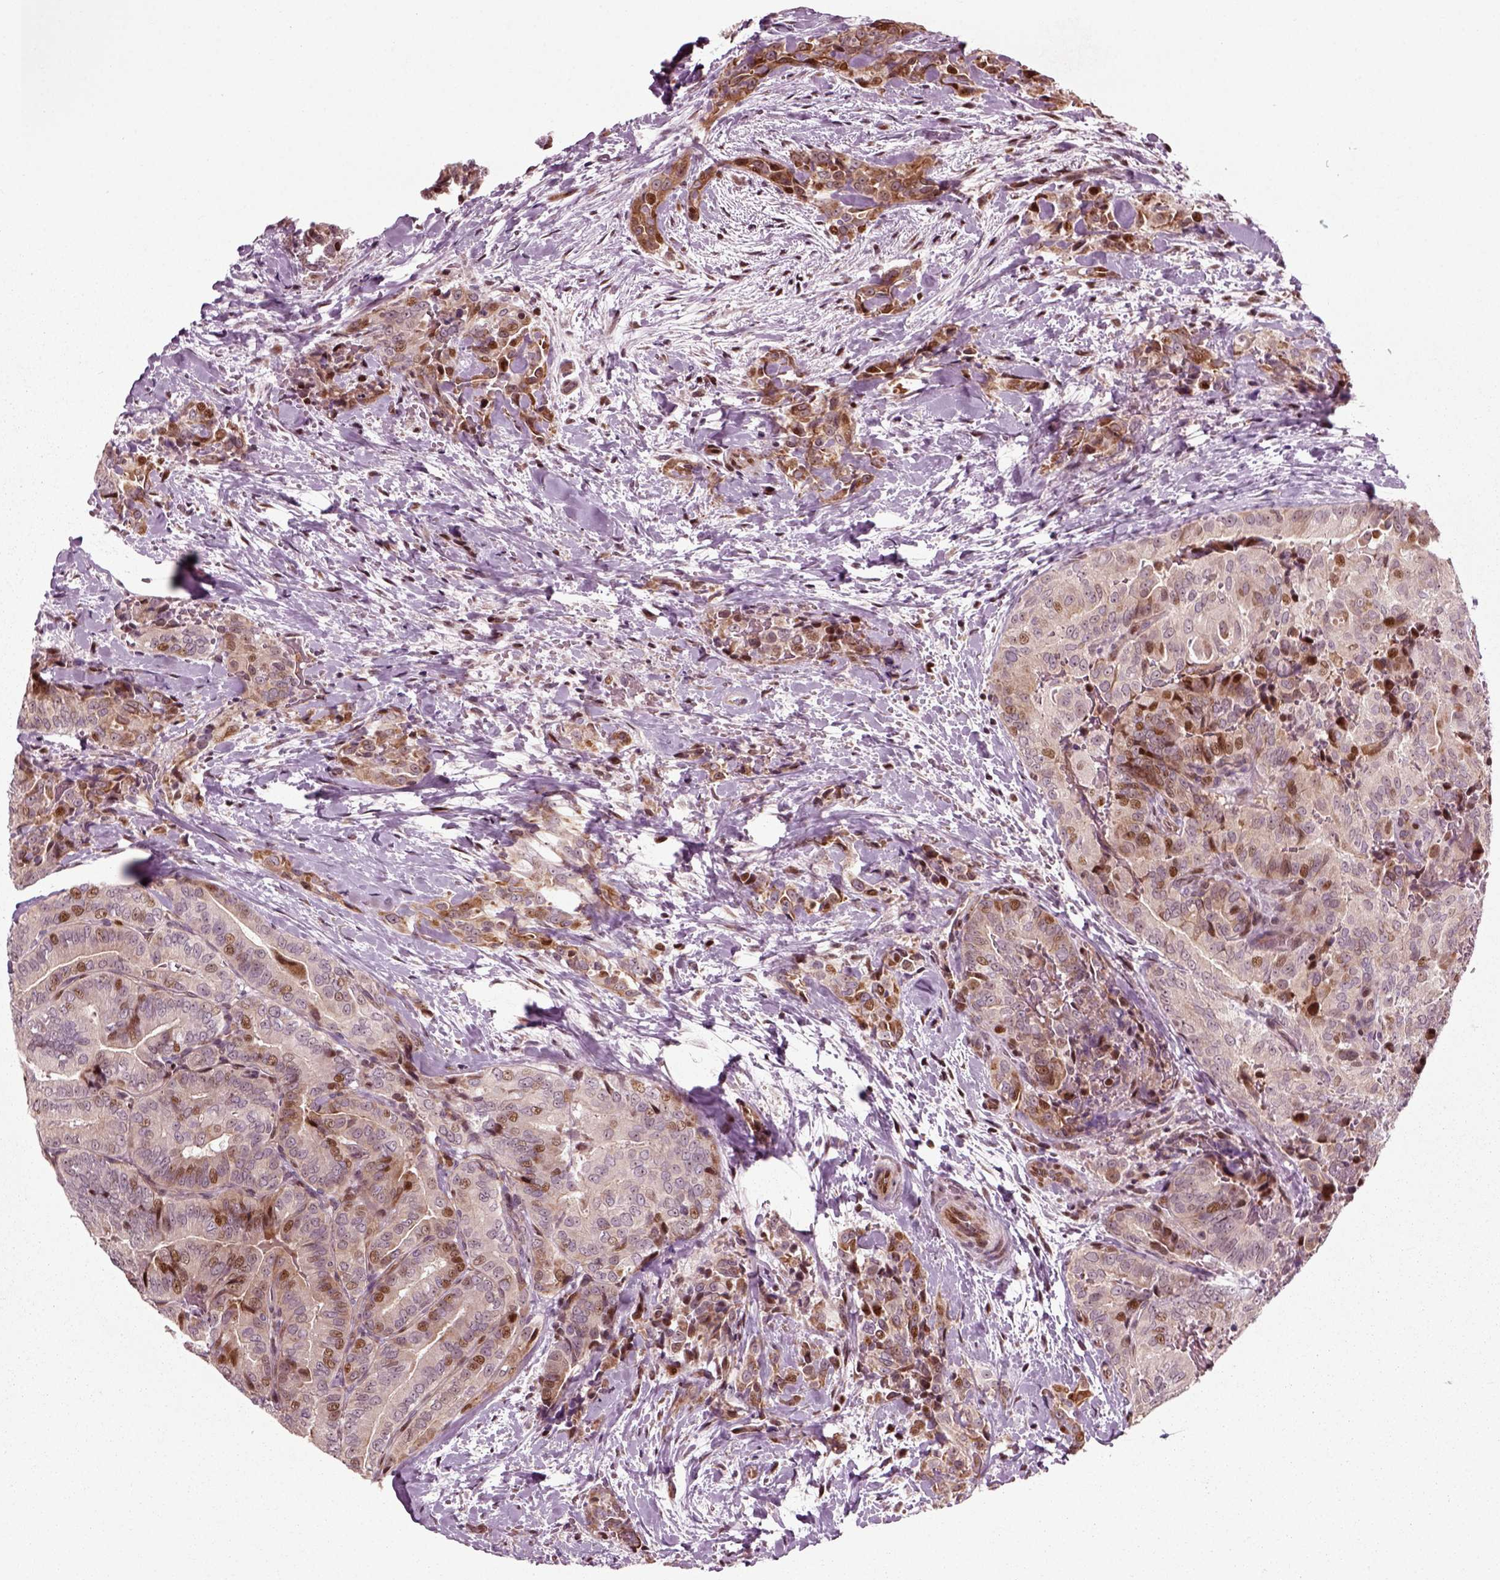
{"staining": {"intensity": "moderate", "quantity": "<25%", "location": "nuclear"}, "tissue": "thyroid cancer", "cell_type": "Tumor cells", "image_type": "cancer", "snomed": [{"axis": "morphology", "description": "Papillary adenocarcinoma, NOS"}, {"axis": "topography", "description": "Thyroid gland"}], "caption": "The micrograph shows staining of thyroid cancer (papillary adenocarcinoma), revealing moderate nuclear protein expression (brown color) within tumor cells.", "gene": "CDC14A", "patient": {"sex": "male", "age": 61}}